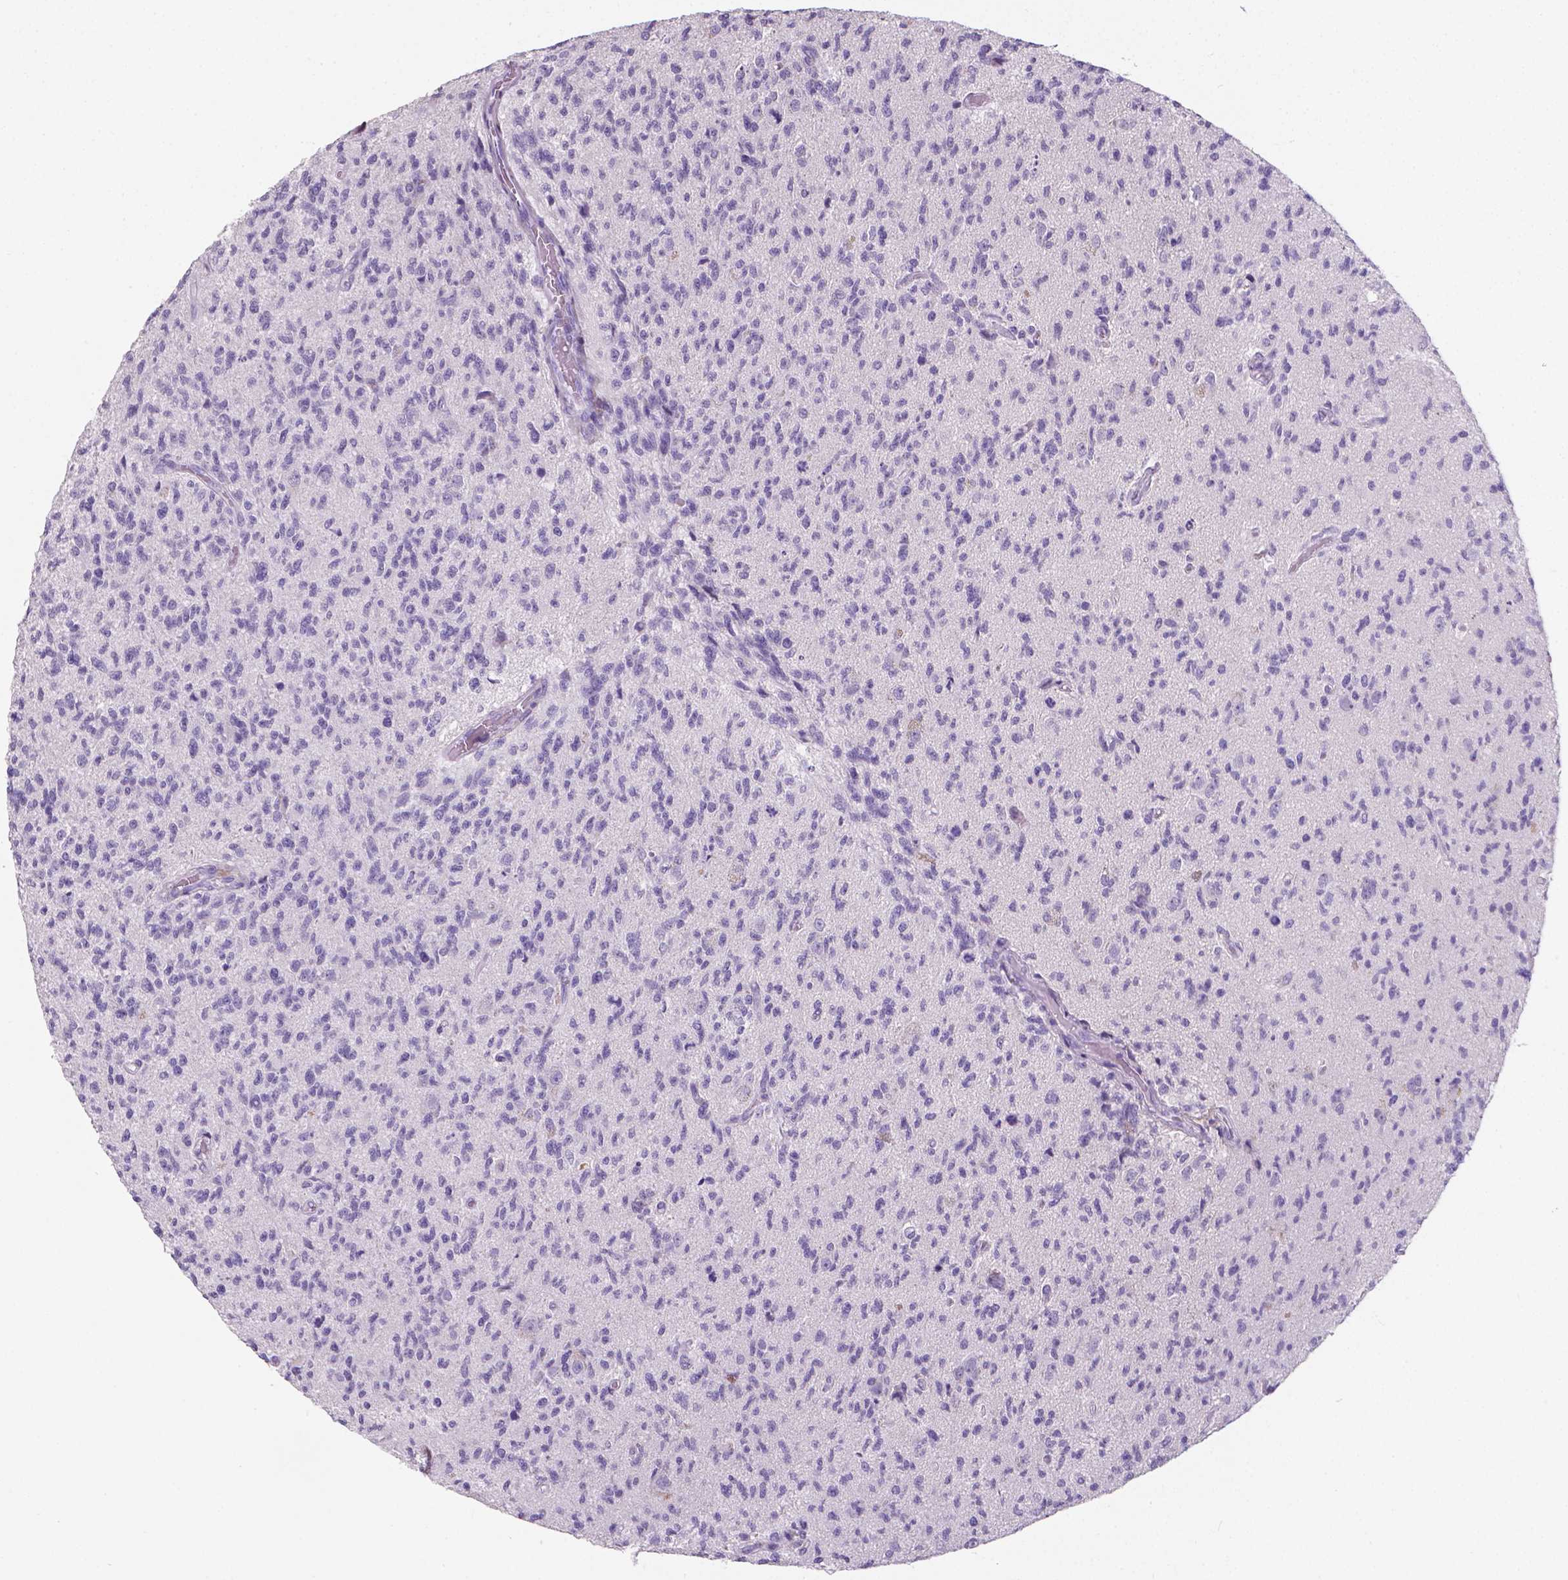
{"staining": {"intensity": "negative", "quantity": "none", "location": "none"}, "tissue": "glioma", "cell_type": "Tumor cells", "image_type": "cancer", "snomed": [{"axis": "morphology", "description": "Glioma, malignant, High grade"}, {"axis": "topography", "description": "Brain"}], "caption": "This is an immunohistochemistry (IHC) photomicrograph of human glioma. There is no positivity in tumor cells.", "gene": "XPNPEP2", "patient": {"sex": "male", "age": 56}}